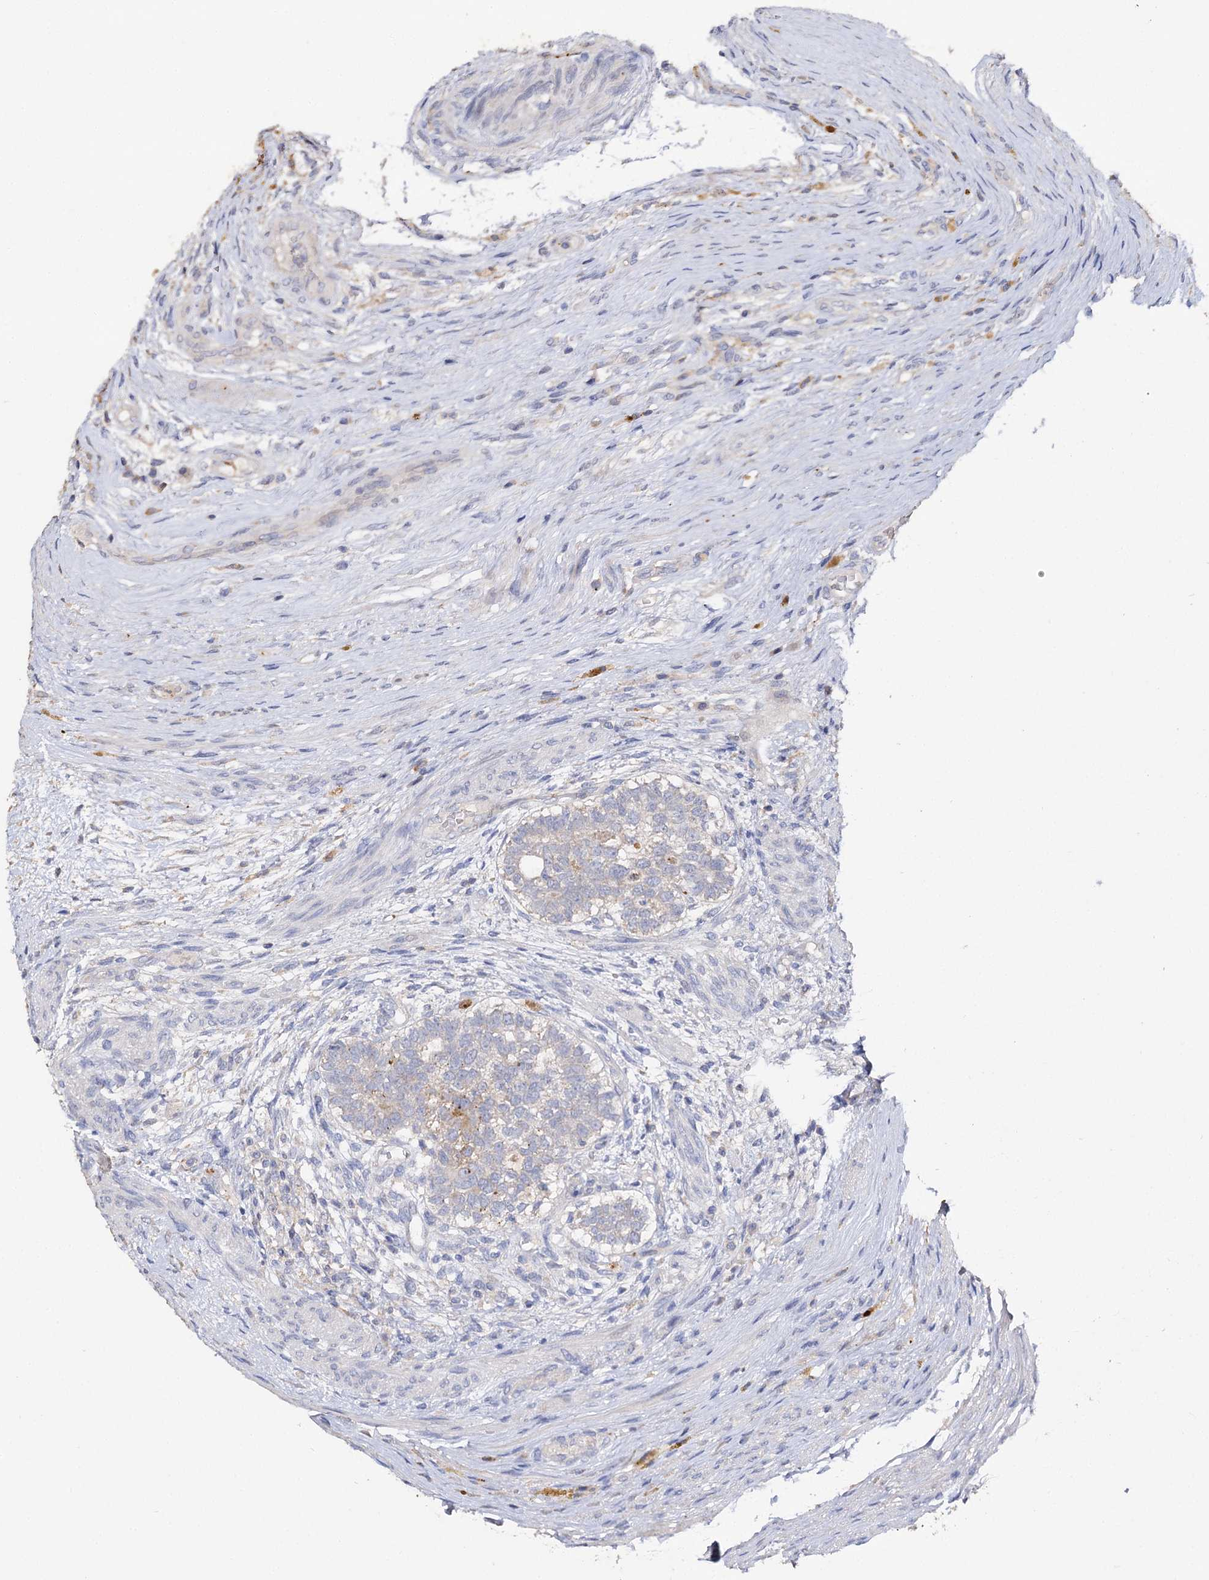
{"staining": {"intensity": "negative", "quantity": "none", "location": "none"}, "tissue": "testis cancer", "cell_type": "Tumor cells", "image_type": "cancer", "snomed": [{"axis": "morphology", "description": "Carcinoma, Embryonal, NOS"}, {"axis": "topography", "description": "Testis"}], "caption": "DAB immunohistochemical staining of testis cancer (embryonal carcinoma) displays no significant expression in tumor cells. (Brightfield microscopy of DAB (3,3'-diaminobenzidine) immunohistochemistry at high magnification).", "gene": "DNAH6", "patient": {"sex": "male", "age": 26}}